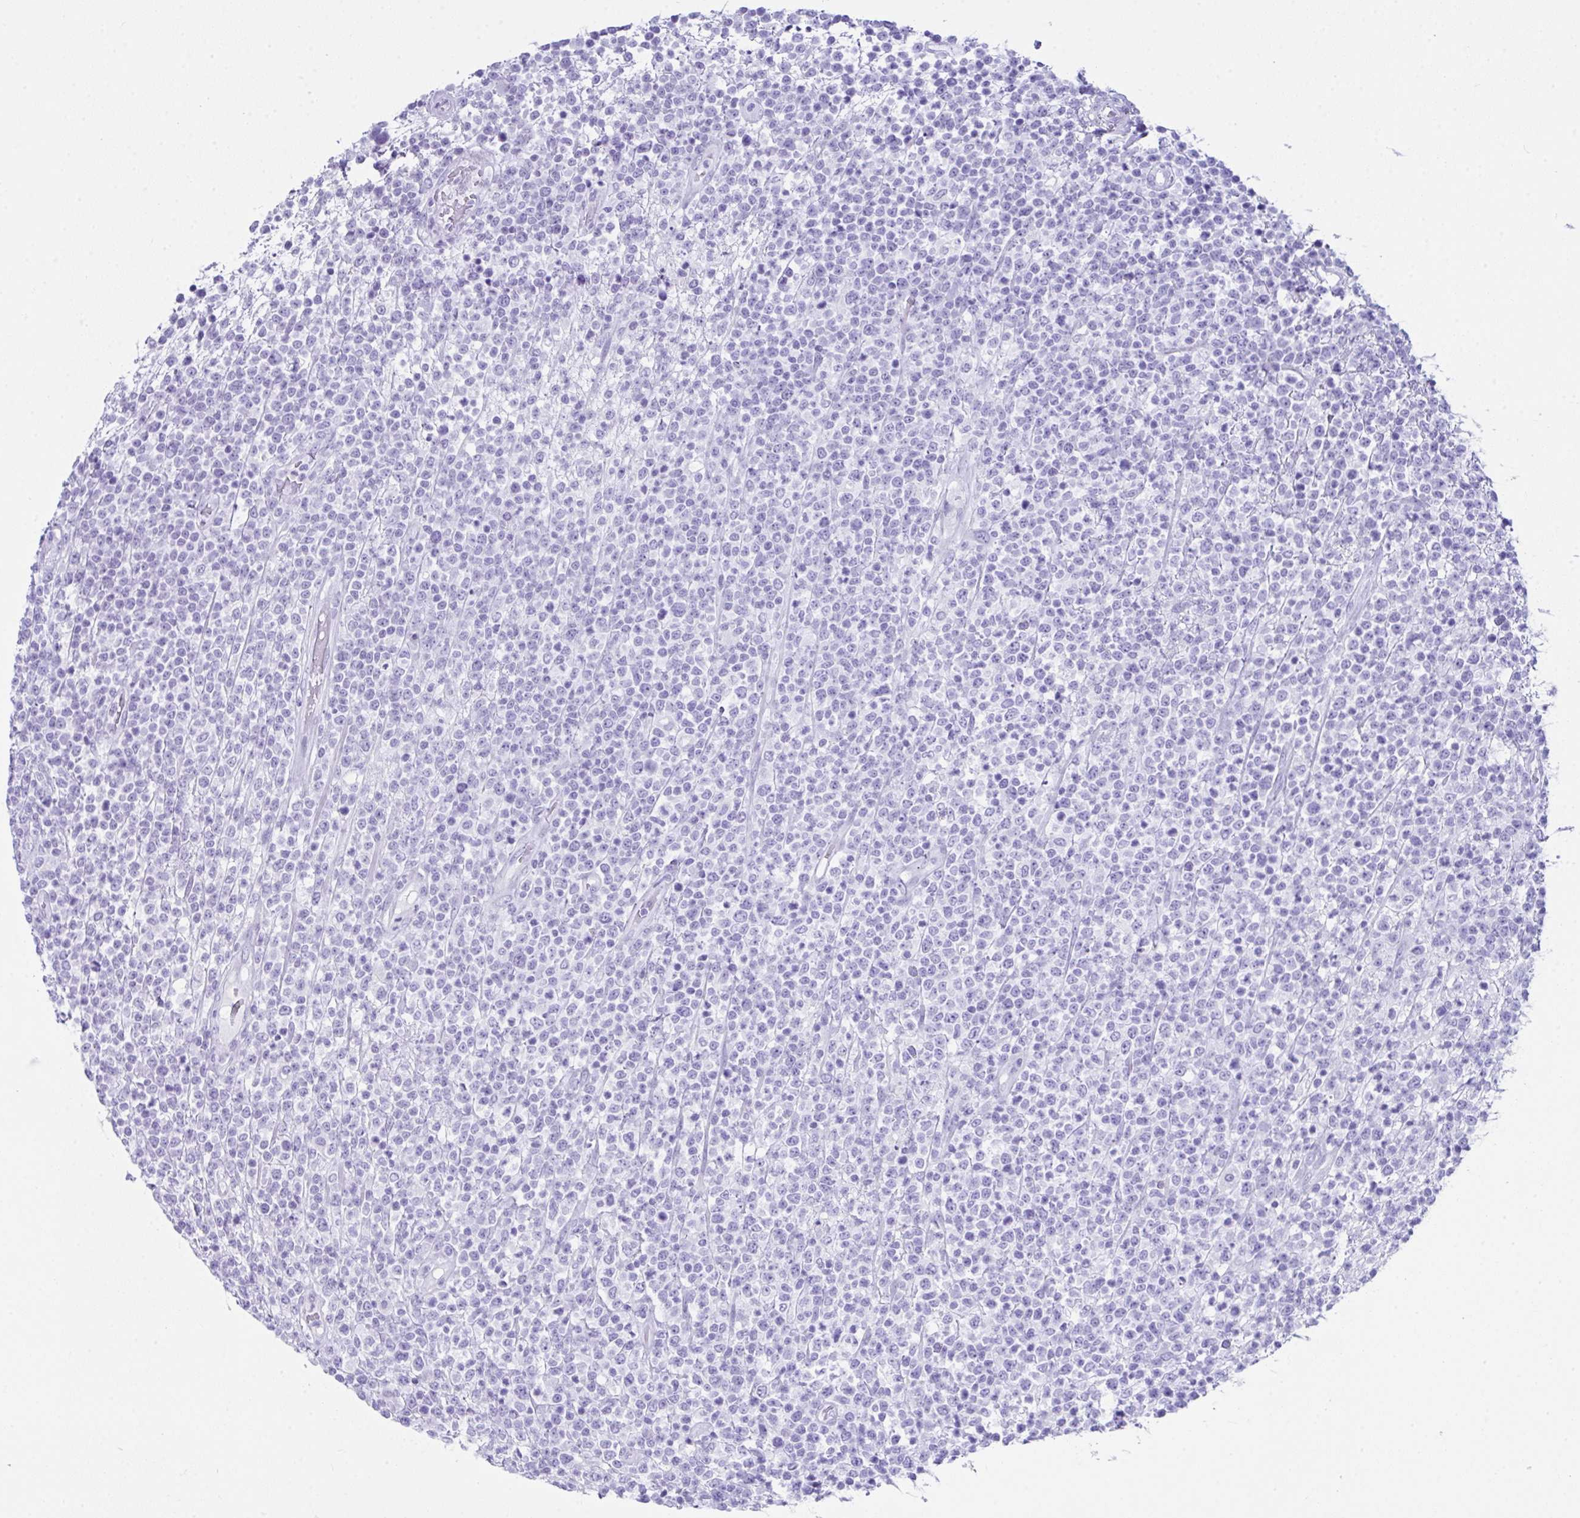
{"staining": {"intensity": "negative", "quantity": "none", "location": "none"}, "tissue": "lymphoma", "cell_type": "Tumor cells", "image_type": "cancer", "snomed": [{"axis": "morphology", "description": "Malignant lymphoma, non-Hodgkin's type, High grade"}, {"axis": "topography", "description": "Colon"}], "caption": "This is a histopathology image of IHC staining of lymphoma, which shows no positivity in tumor cells.", "gene": "LGALS4", "patient": {"sex": "female", "age": 53}}